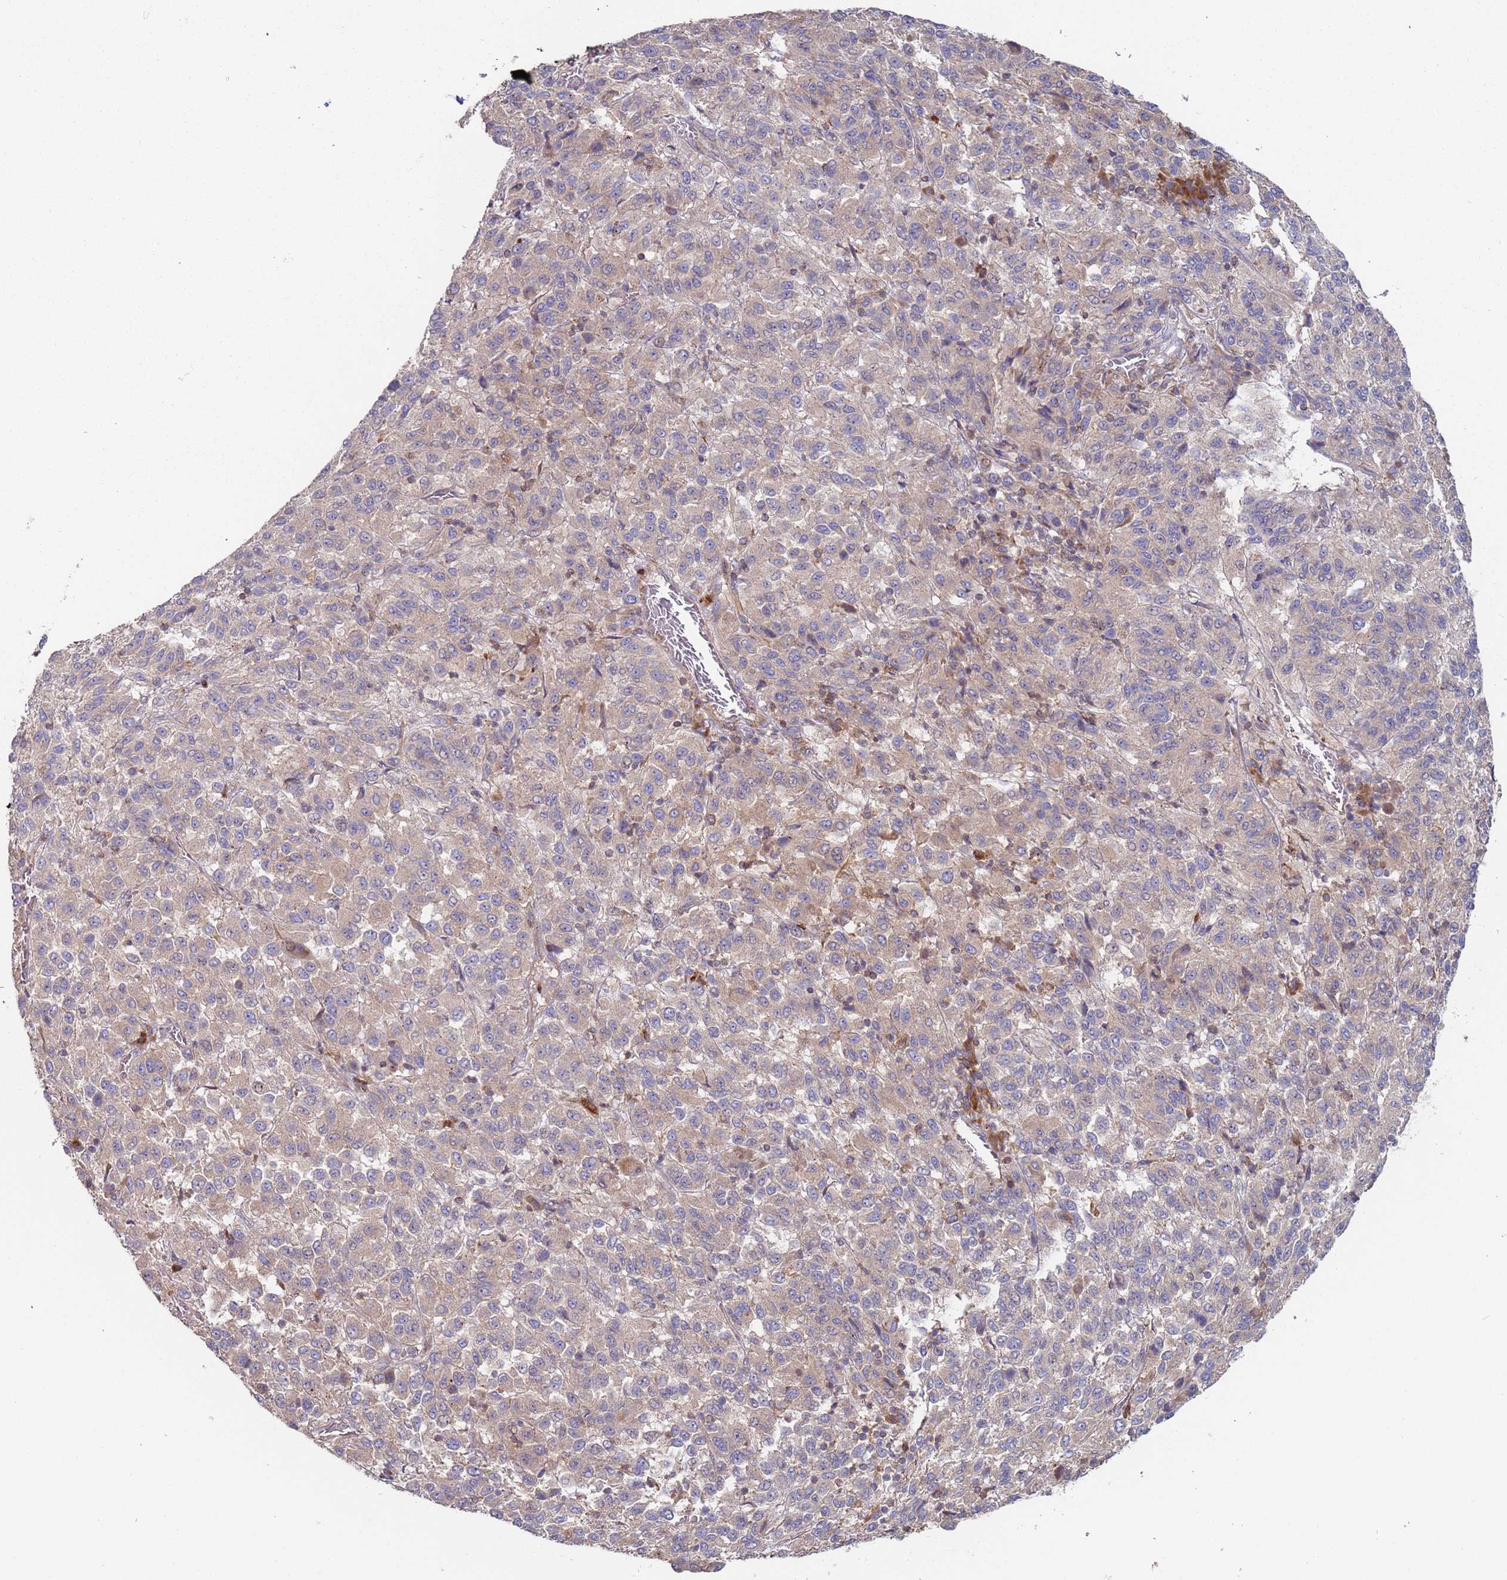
{"staining": {"intensity": "weak", "quantity": "<25%", "location": "cytoplasmic/membranous"}, "tissue": "melanoma", "cell_type": "Tumor cells", "image_type": "cancer", "snomed": [{"axis": "morphology", "description": "Malignant melanoma, Metastatic site"}, {"axis": "topography", "description": "Lung"}], "caption": "High magnification brightfield microscopy of malignant melanoma (metastatic site) stained with DAB (3,3'-diaminobenzidine) (brown) and counterstained with hematoxylin (blue): tumor cells show no significant expression.", "gene": "MALRD1", "patient": {"sex": "male", "age": 64}}